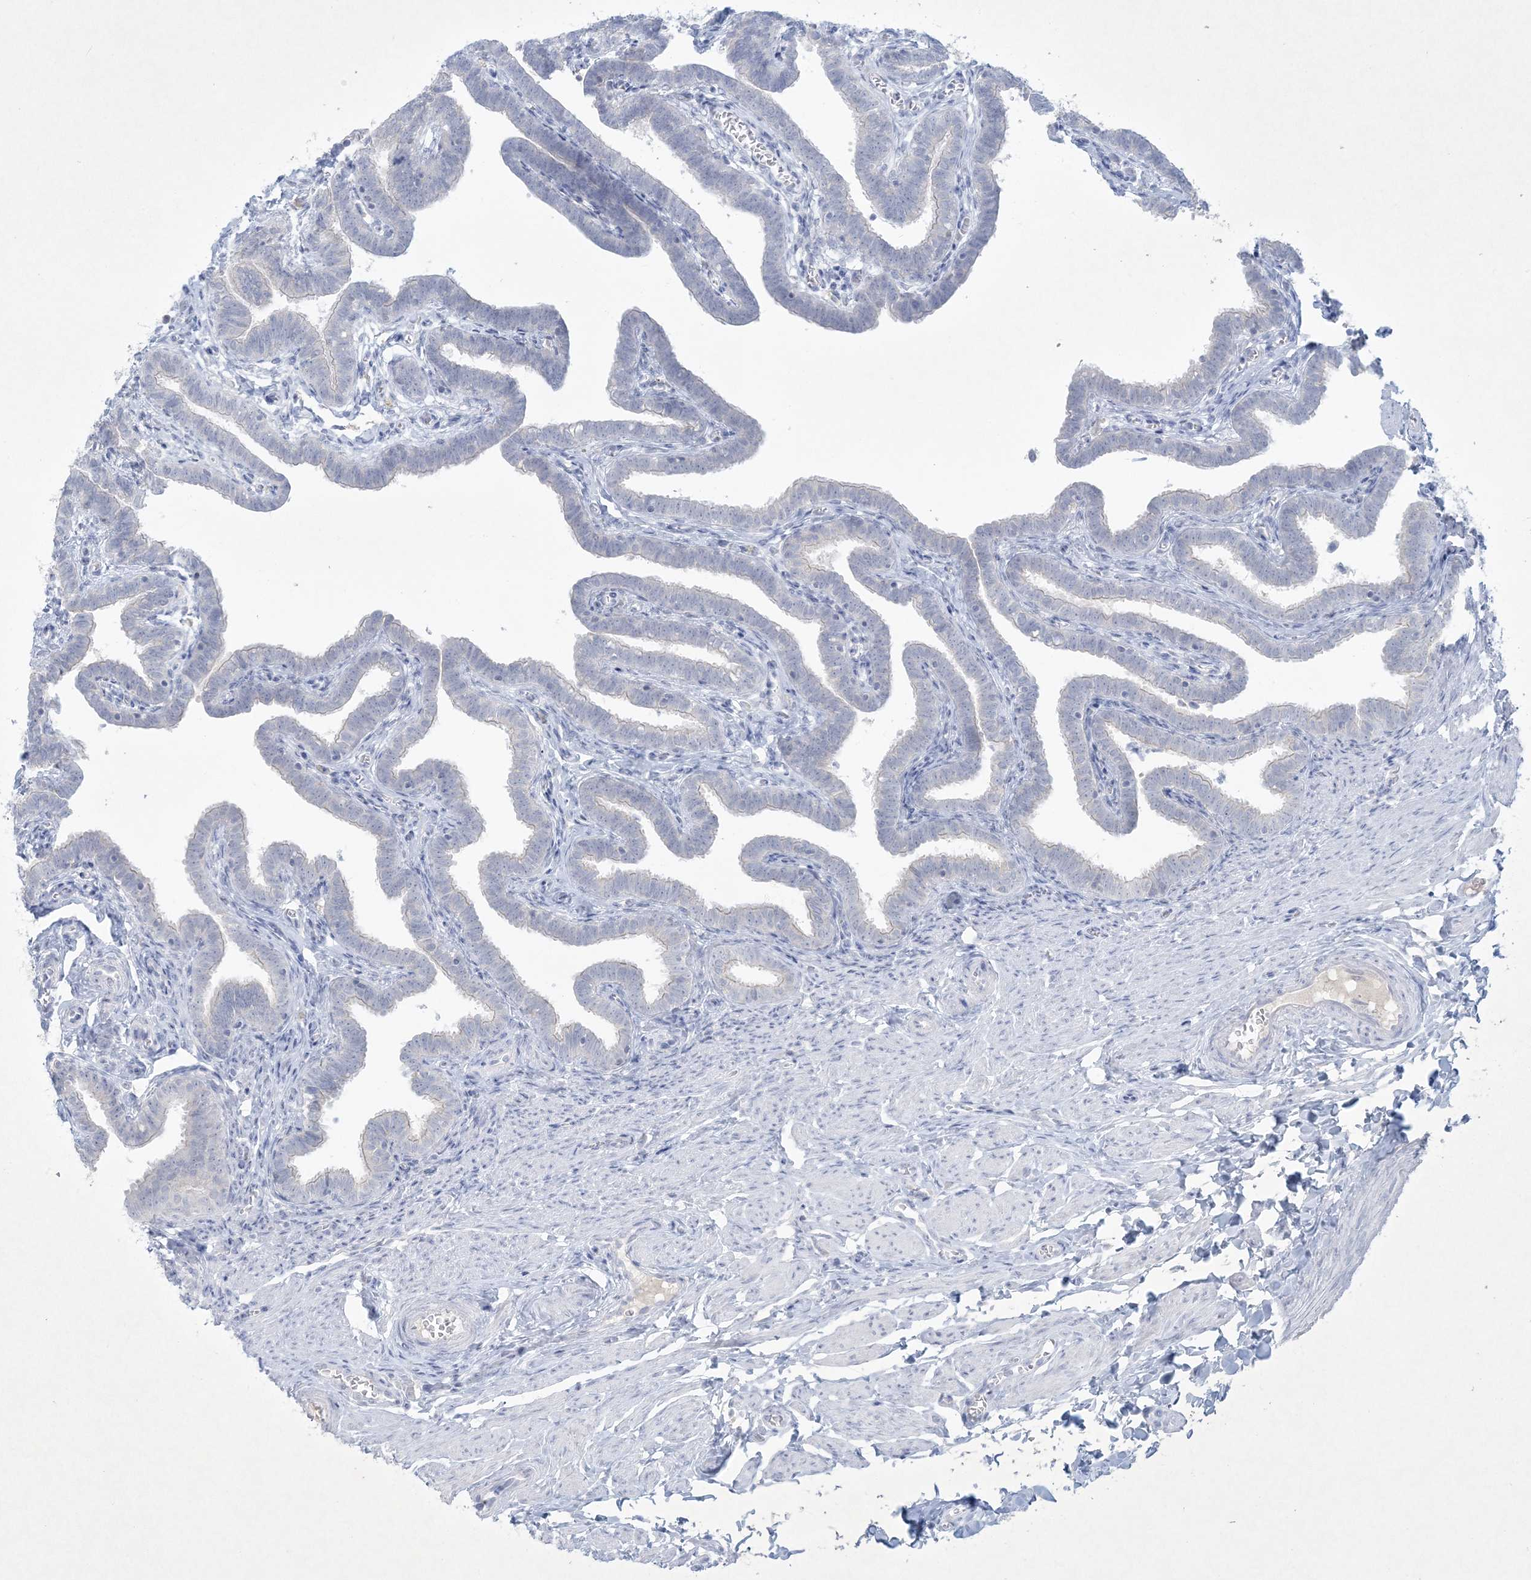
{"staining": {"intensity": "negative", "quantity": "none", "location": "none"}, "tissue": "fallopian tube", "cell_type": "Glandular cells", "image_type": "normal", "snomed": [{"axis": "morphology", "description": "Normal tissue, NOS"}, {"axis": "topography", "description": "Fallopian tube"}], "caption": "An immunohistochemistry (IHC) image of benign fallopian tube is shown. There is no staining in glandular cells of fallopian tube.", "gene": "CCDC24", "patient": {"sex": "female", "age": 36}}